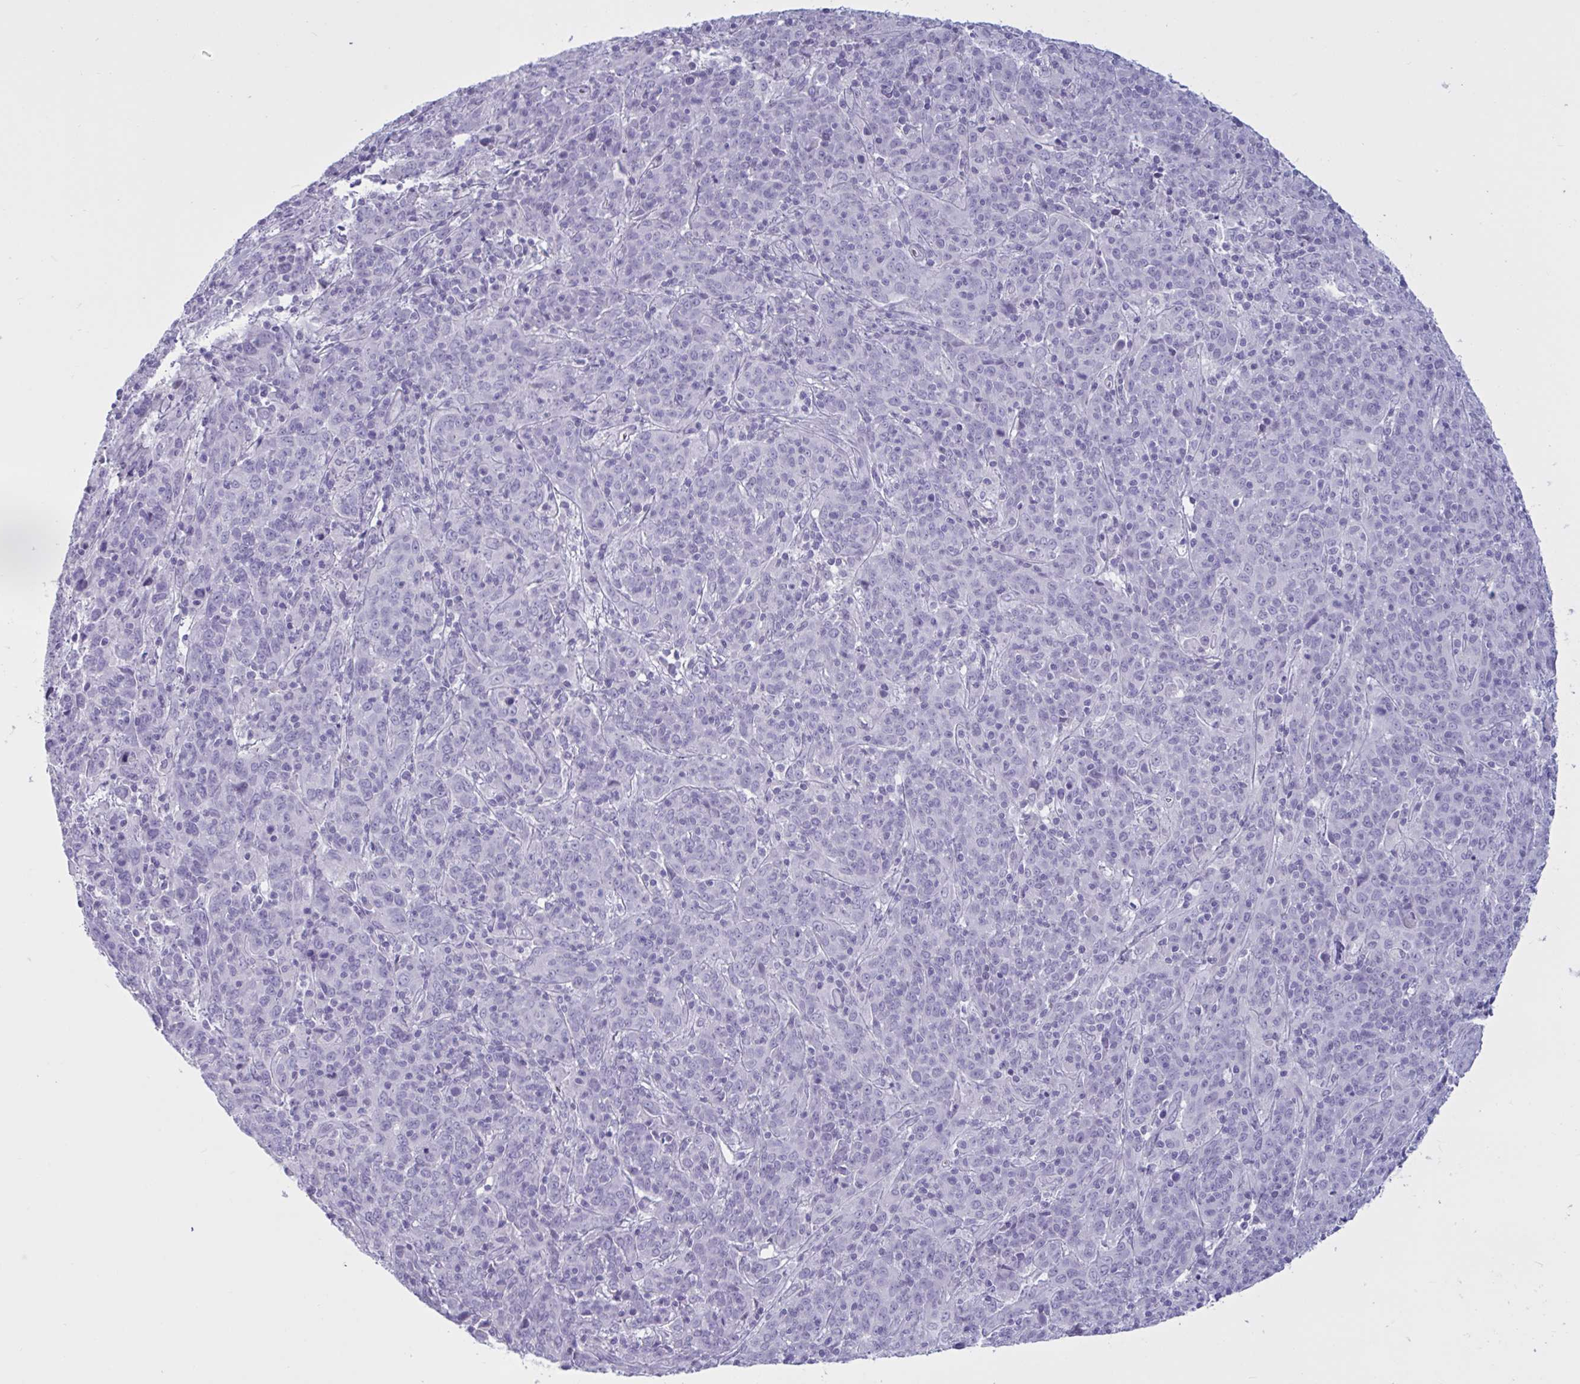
{"staining": {"intensity": "negative", "quantity": "none", "location": "none"}, "tissue": "cervical cancer", "cell_type": "Tumor cells", "image_type": "cancer", "snomed": [{"axis": "morphology", "description": "Squamous cell carcinoma, NOS"}, {"axis": "topography", "description": "Cervix"}], "caption": "Protein analysis of cervical squamous cell carcinoma displays no significant positivity in tumor cells.", "gene": "BBS10", "patient": {"sex": "female", "age": 67}}